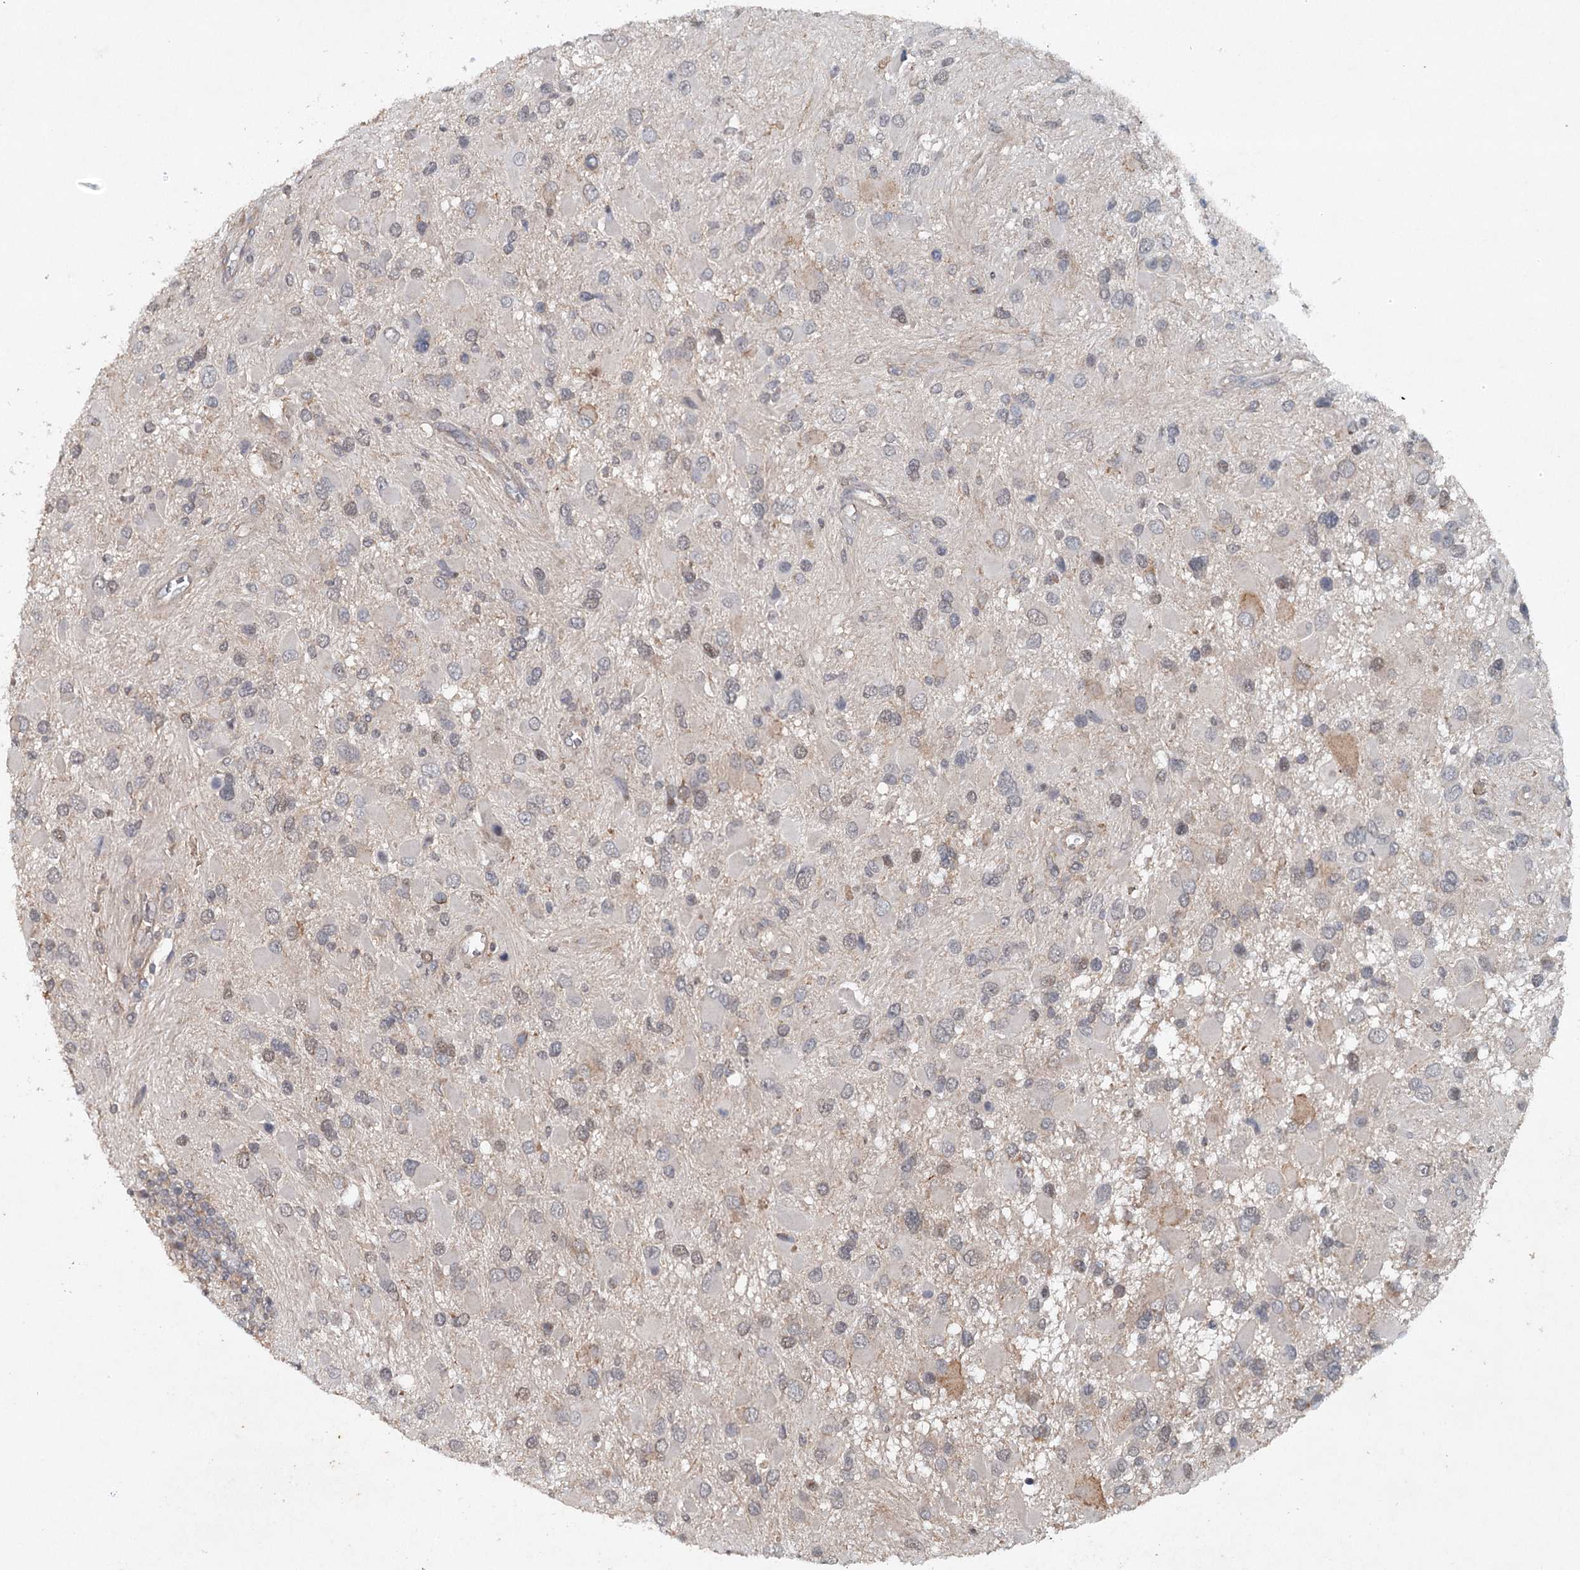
{"staining": {"intensity": "weak", "quantity": "<25%", "location": "nuclear"}, "tissue": "glioma", "cell_type": "Tumor cells", "image_type": "cancer", "snomed": [{"axis": "morphology", "description": "Glioma, malignant, High grade"}, {"axis": "topography", "description": "Brain"}], "caption": "This is an IHC photomicrograph of glioma. There is no expression in tumor cells.", "gene": "SYNPO", "patient": {"sex": "male", "age": 53}}